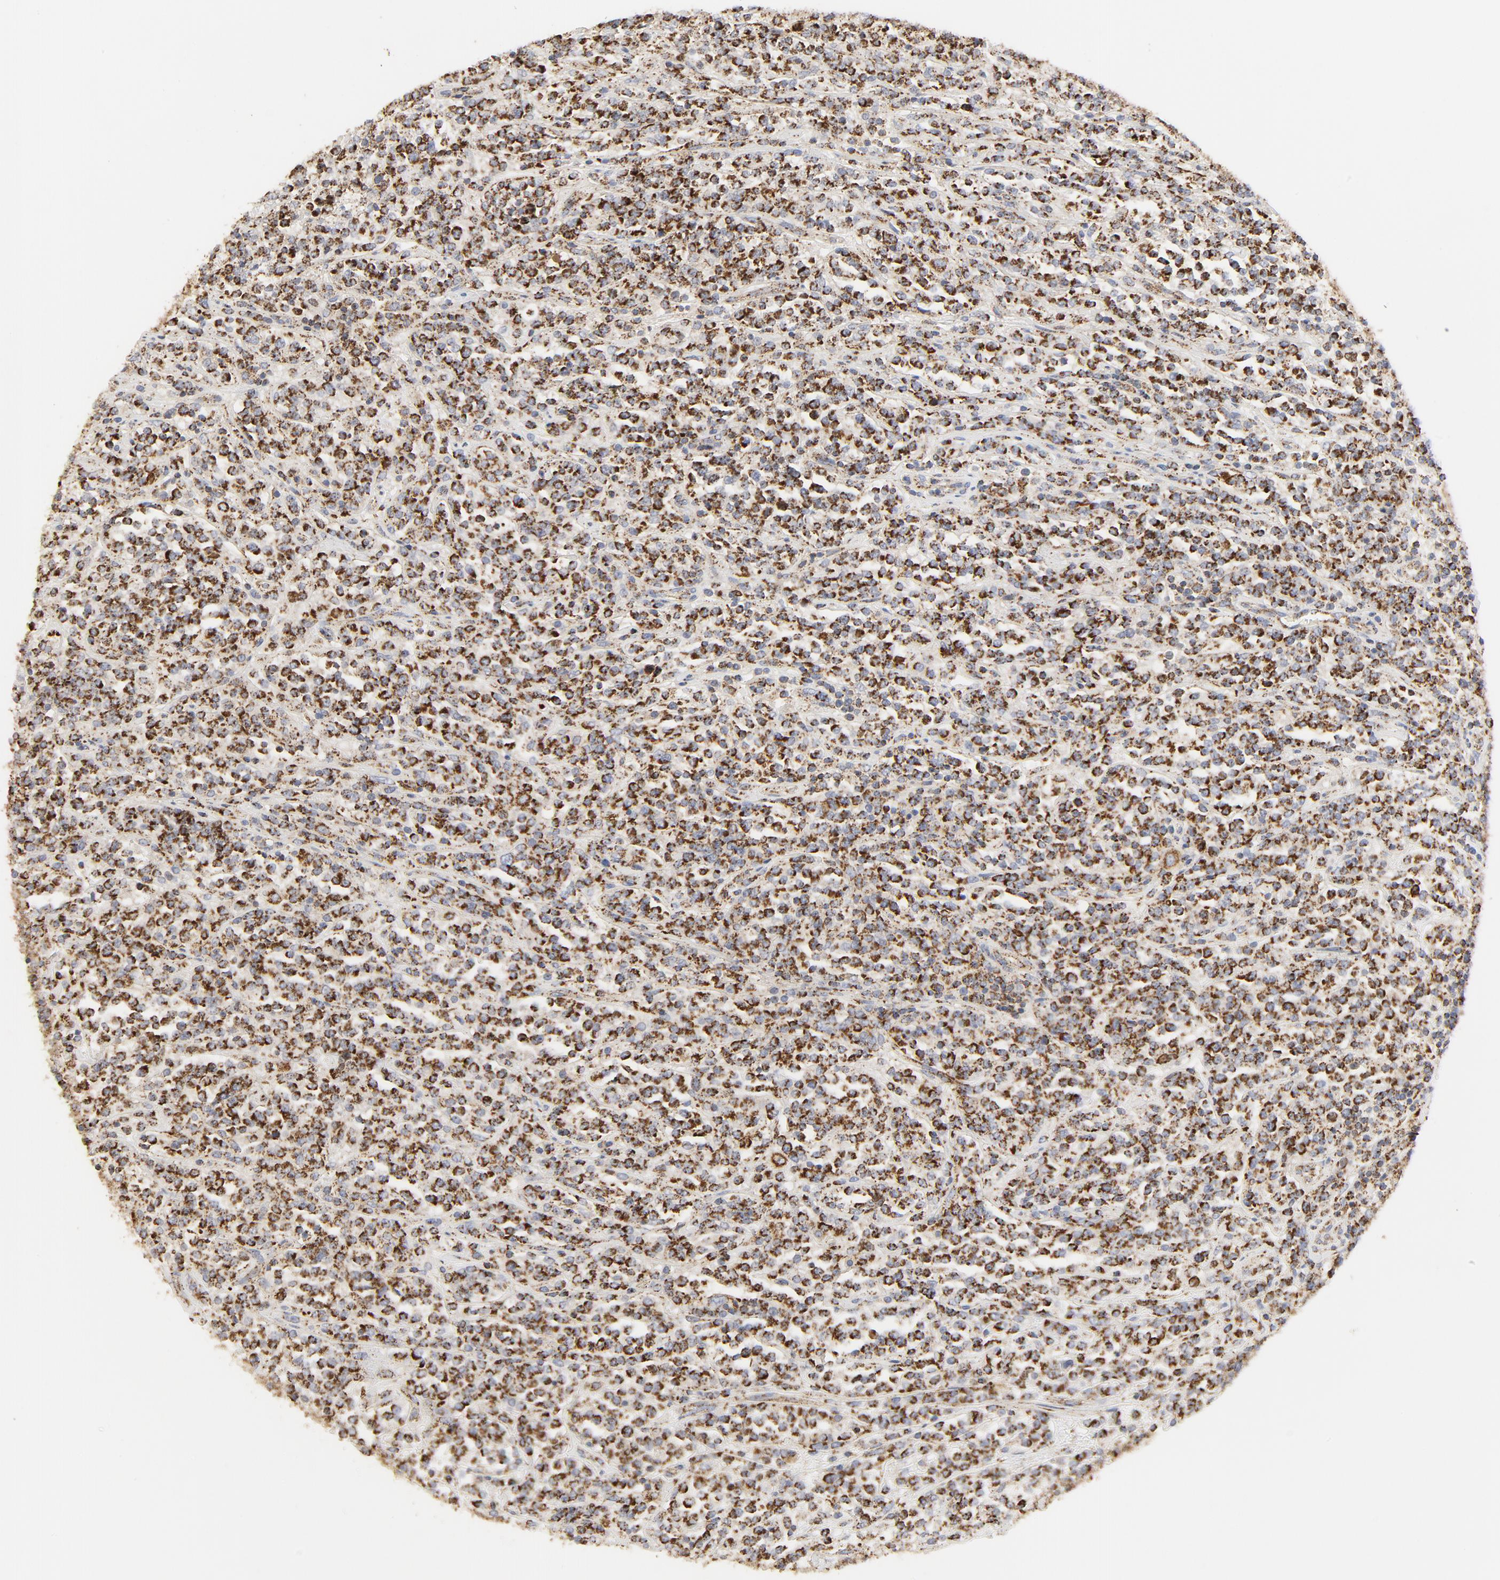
{"staining": {"intensity": "strong", "quantity": ">75%", "location": "cytoplasmic/membranous"}, "tissue": "lymphoma", "cell_type": "Tumor cells", "image_type": "cancer", "snomed": [{"axis": "morphology", "description": "Malignant lymphoma, non-Hodgkin's type, High grade"}, {"axis": "topography", "description": "Soft tissue"}], "caption": "This is an image of IHC staining of lymphoma, which shows strong staining in the cytoplasmic/membranous of tumor cells.", "gene": "PCNX4", "patient": {"sex": "male", "age": 18}}